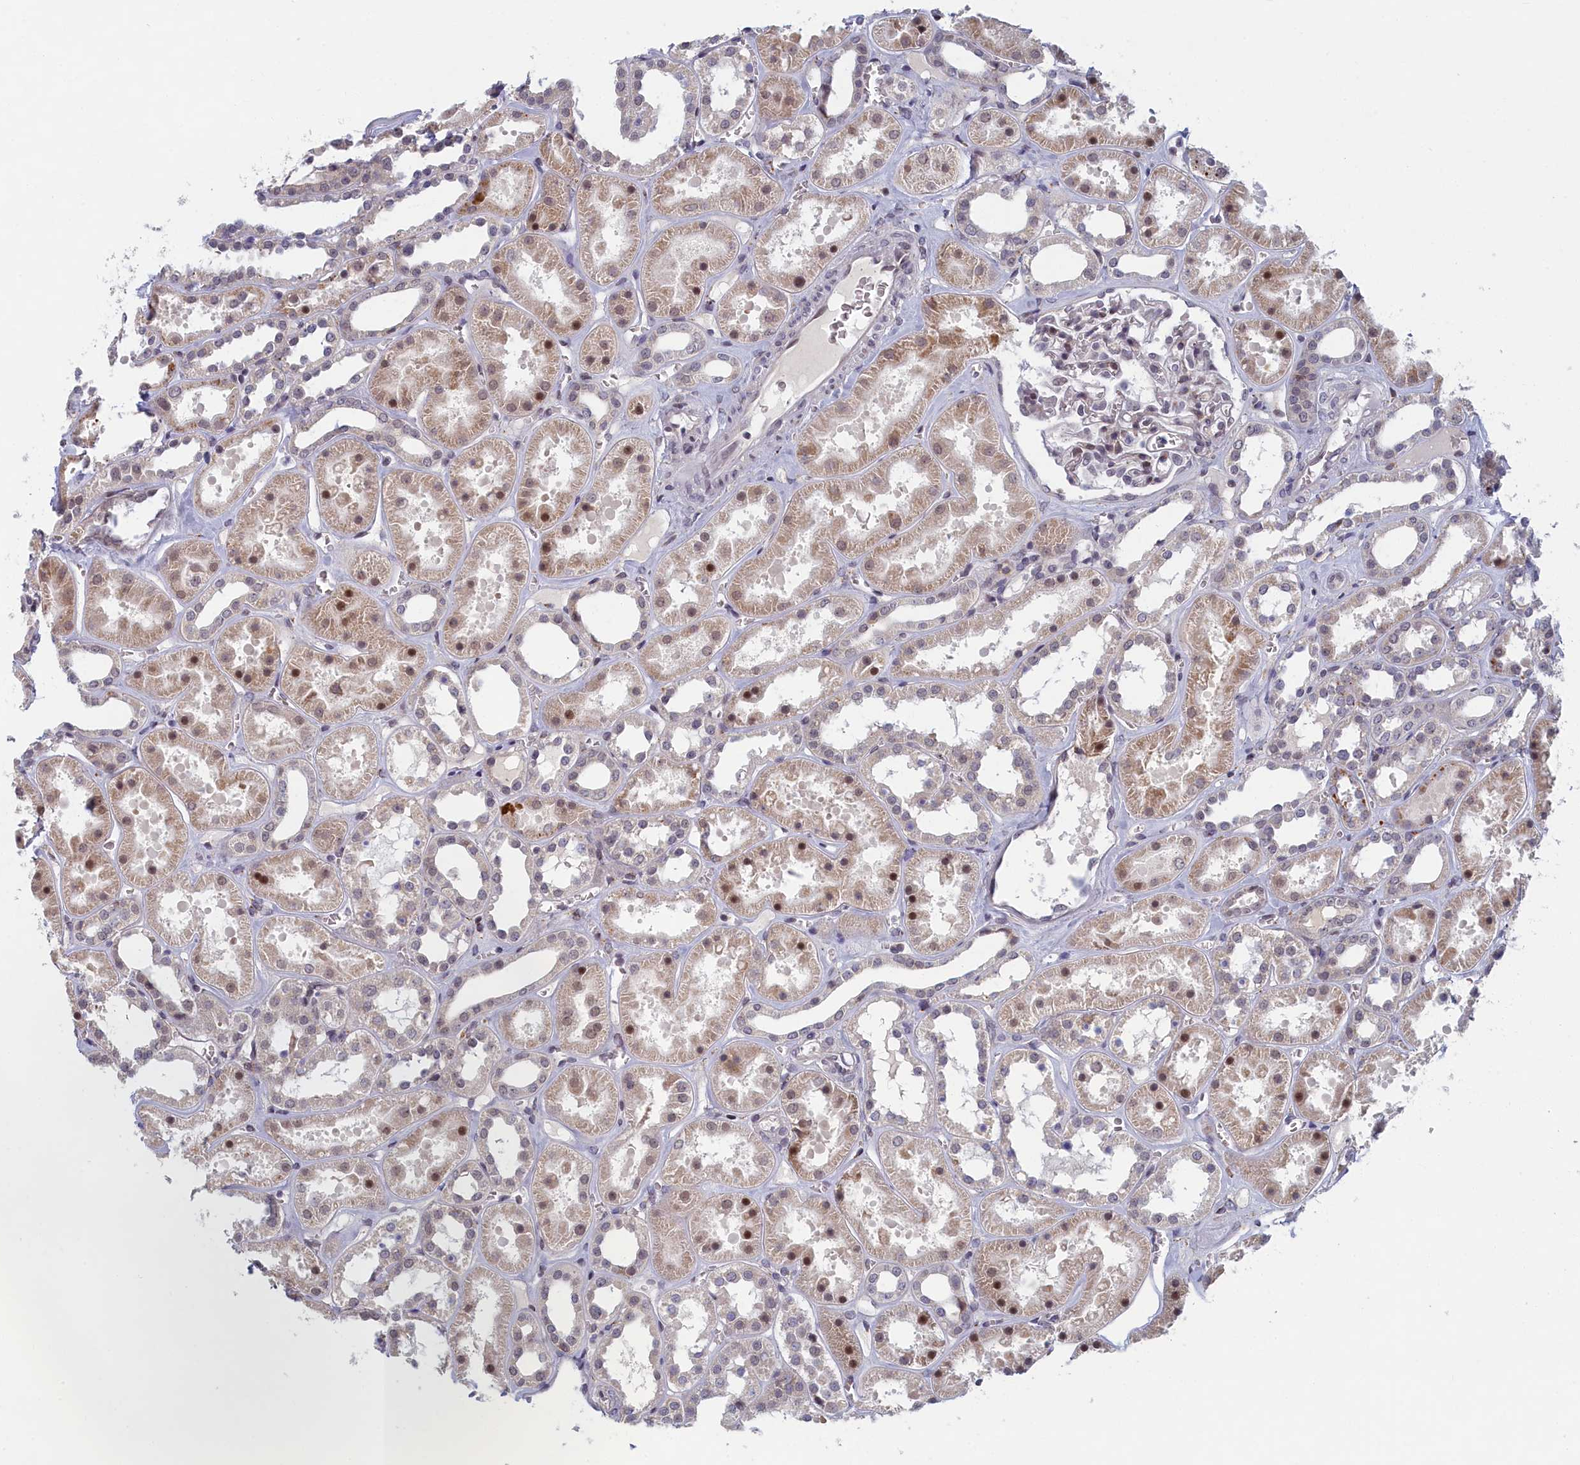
{"staining": {"intensity": "weak", "quantity": "<25%", "location": "cytoplasmic/membranous,nuclear"}, "tissue": "kidney", "cell_type": "Cells in glomeruli", "image_type": "normal", "snomed": [{"axis": "morphology", "description": "Normal tissue, NOS"}, {"axis": "topography", "description": "Kidney"}], "caption": "Immunohistochemistry (IHC) micrograph of unremarkable human kidney stained for a protein (brown), which shows no positivity in cells in glomeruli. (Brightfield microscopy of DAB (3,3'-diaminobenzidine) immunohistochemistry (IHC) at high magnification).", "gene": "DNAJC17", "patient": {"sex": "female", "age": 41}}